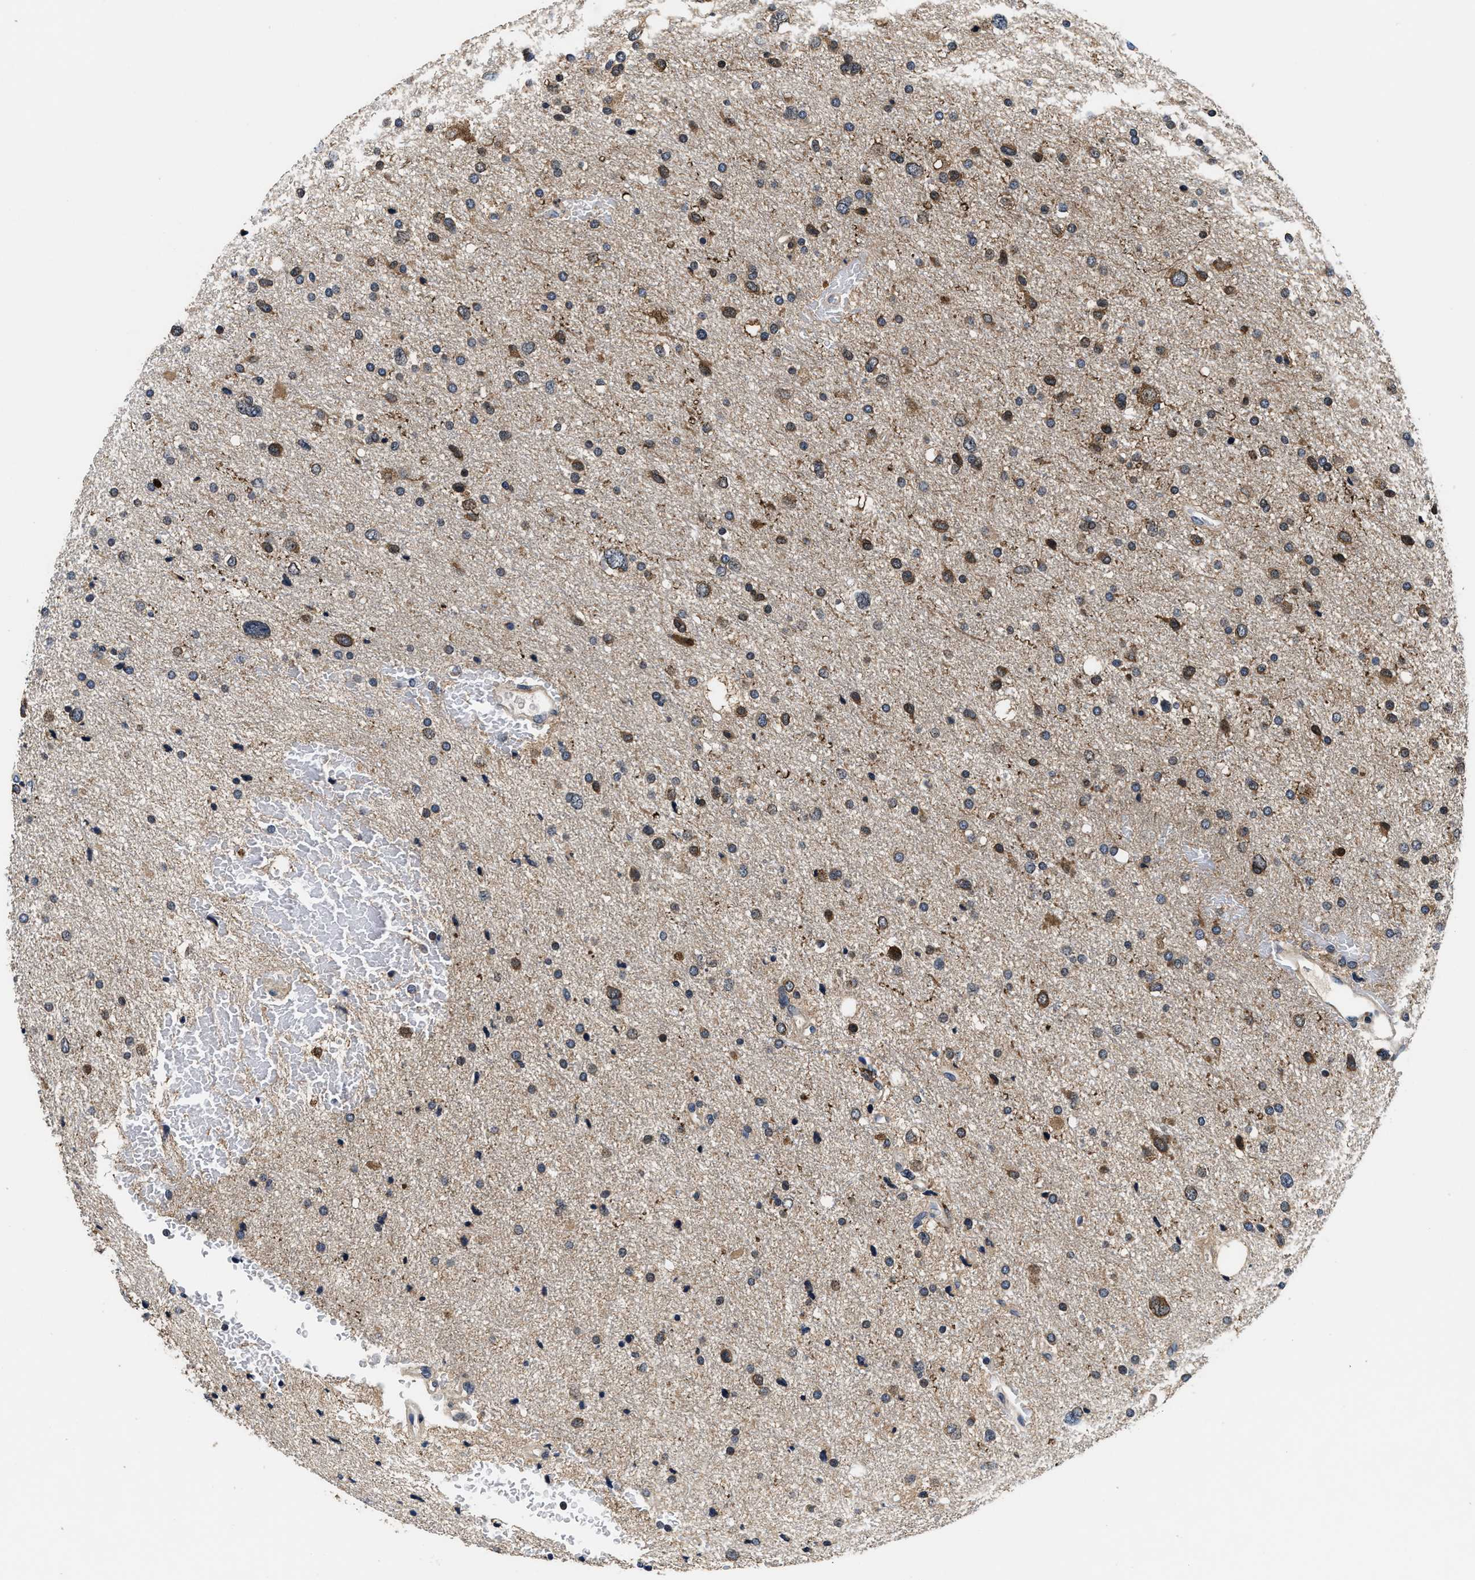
{"staining": {"intensity": "moderate", "quantity": "25%-75%", "location": "cytoplasmic/membranous"}, "tissue": "glioma", "cell_type": "Tumor cells", "image_type": "cancer", "snomed": [{"axis": "morphology", "description": "Glioma, malignant, Low grade"}, {"axis": "topography", "description": "Brain"}], "caption": "Protein staining of malignant low-grade glioma tissue demonstrates moderate cytoplasmic/membranous staining in about 25%-75% of tumor cells.", "gene": "PHPT1", "patient": {"sex": "female", "age": 37}}